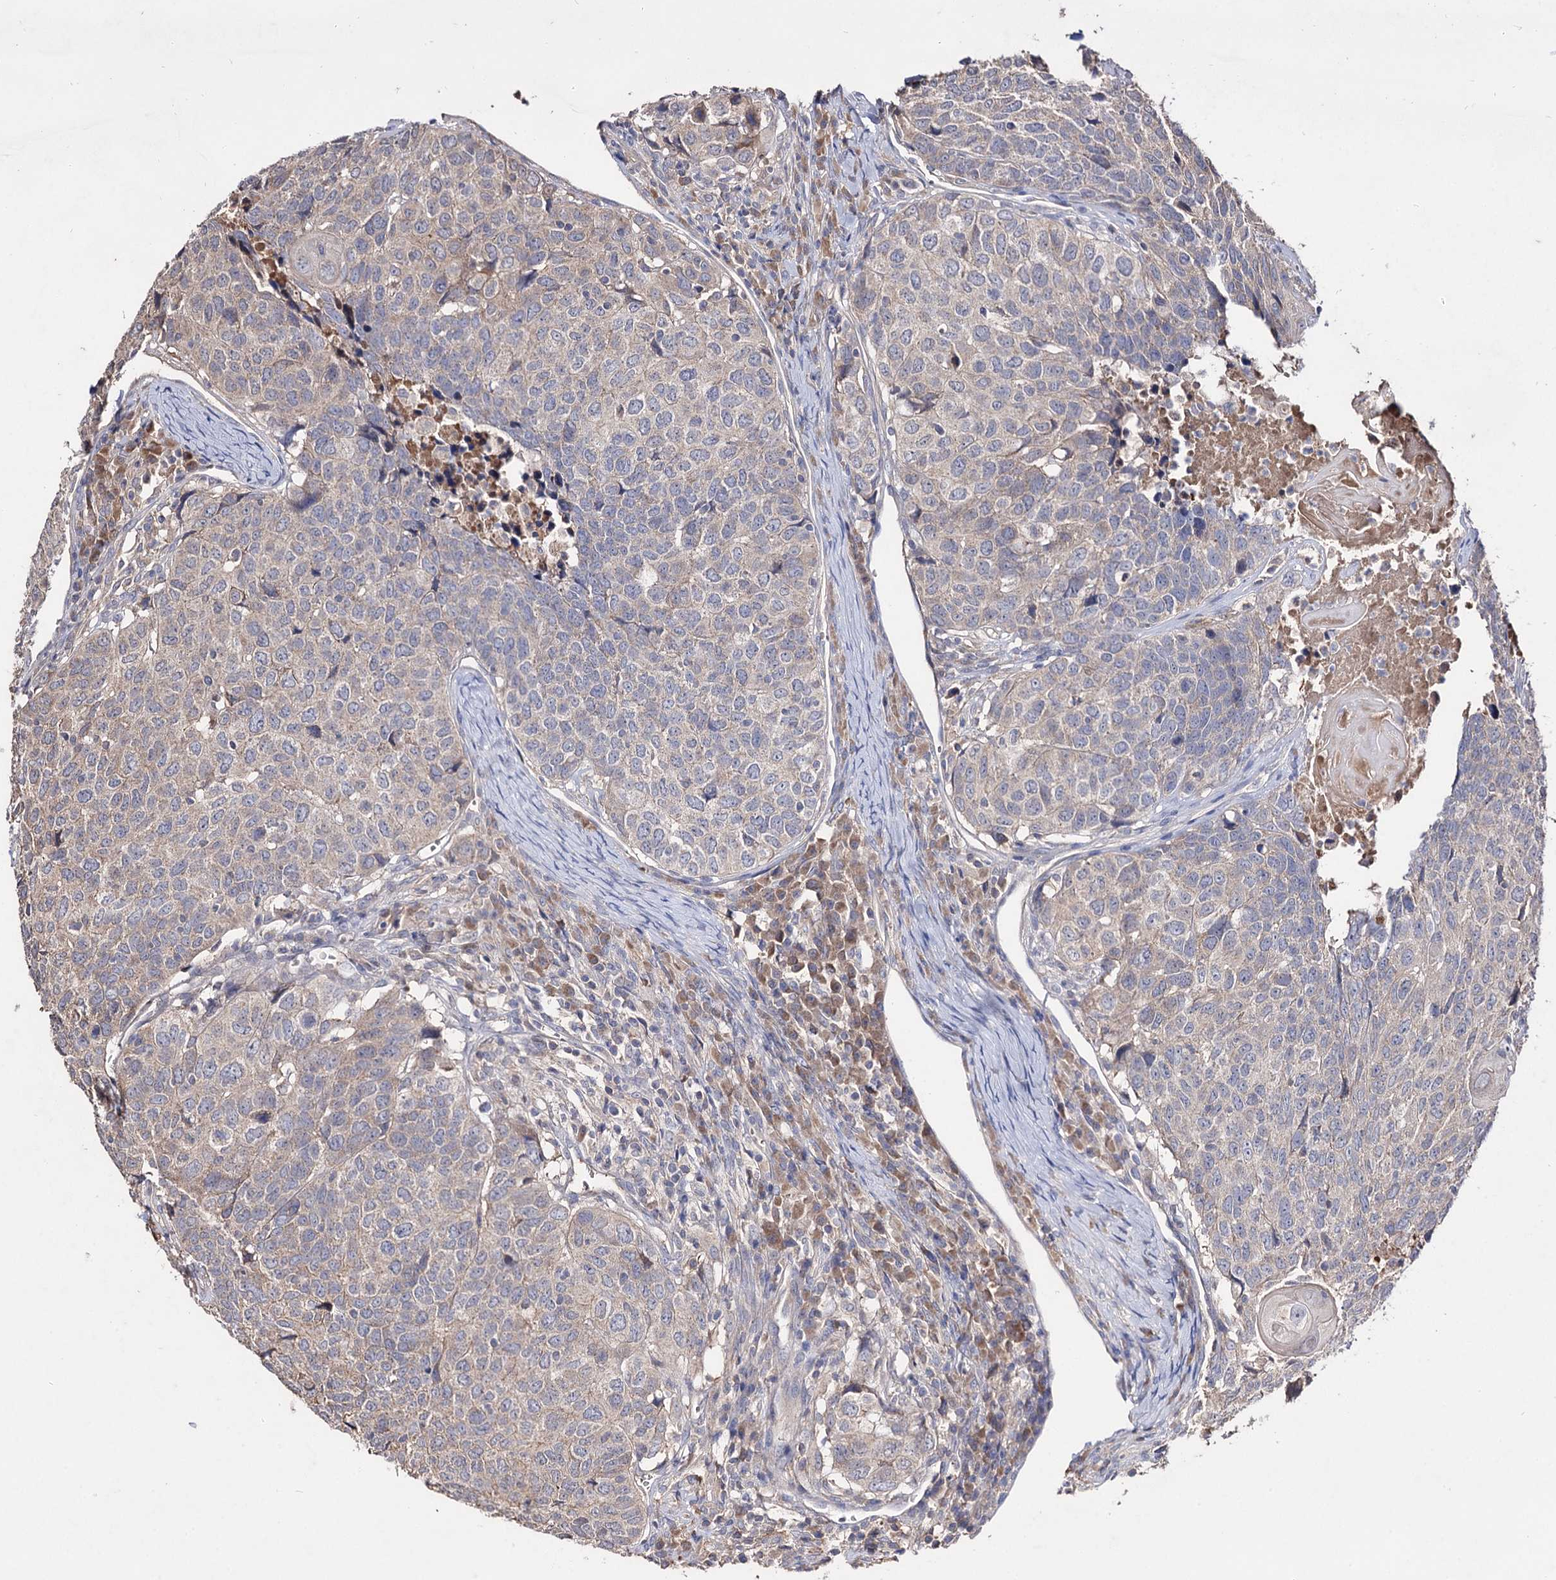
{"staining": {"intensity": "negative", "quantity": "none", "location": "none"}, "tissue": "head and neck cancer", "cell_type": "Tumor cells", "image_type": "cancer", "snomed": [{"axis": "morphology", "description": "Squamous cell carcinoma, NOS"}, {"axis": "topography", "description": "Head-Neck"}], "caption": "Head and neck squamous cell carcinoma was stained to show a protein in brown. There is no significant expression in tumor cells.", "gene": "ARFIP2", "patient": {"sex": "male", "age": 66}}